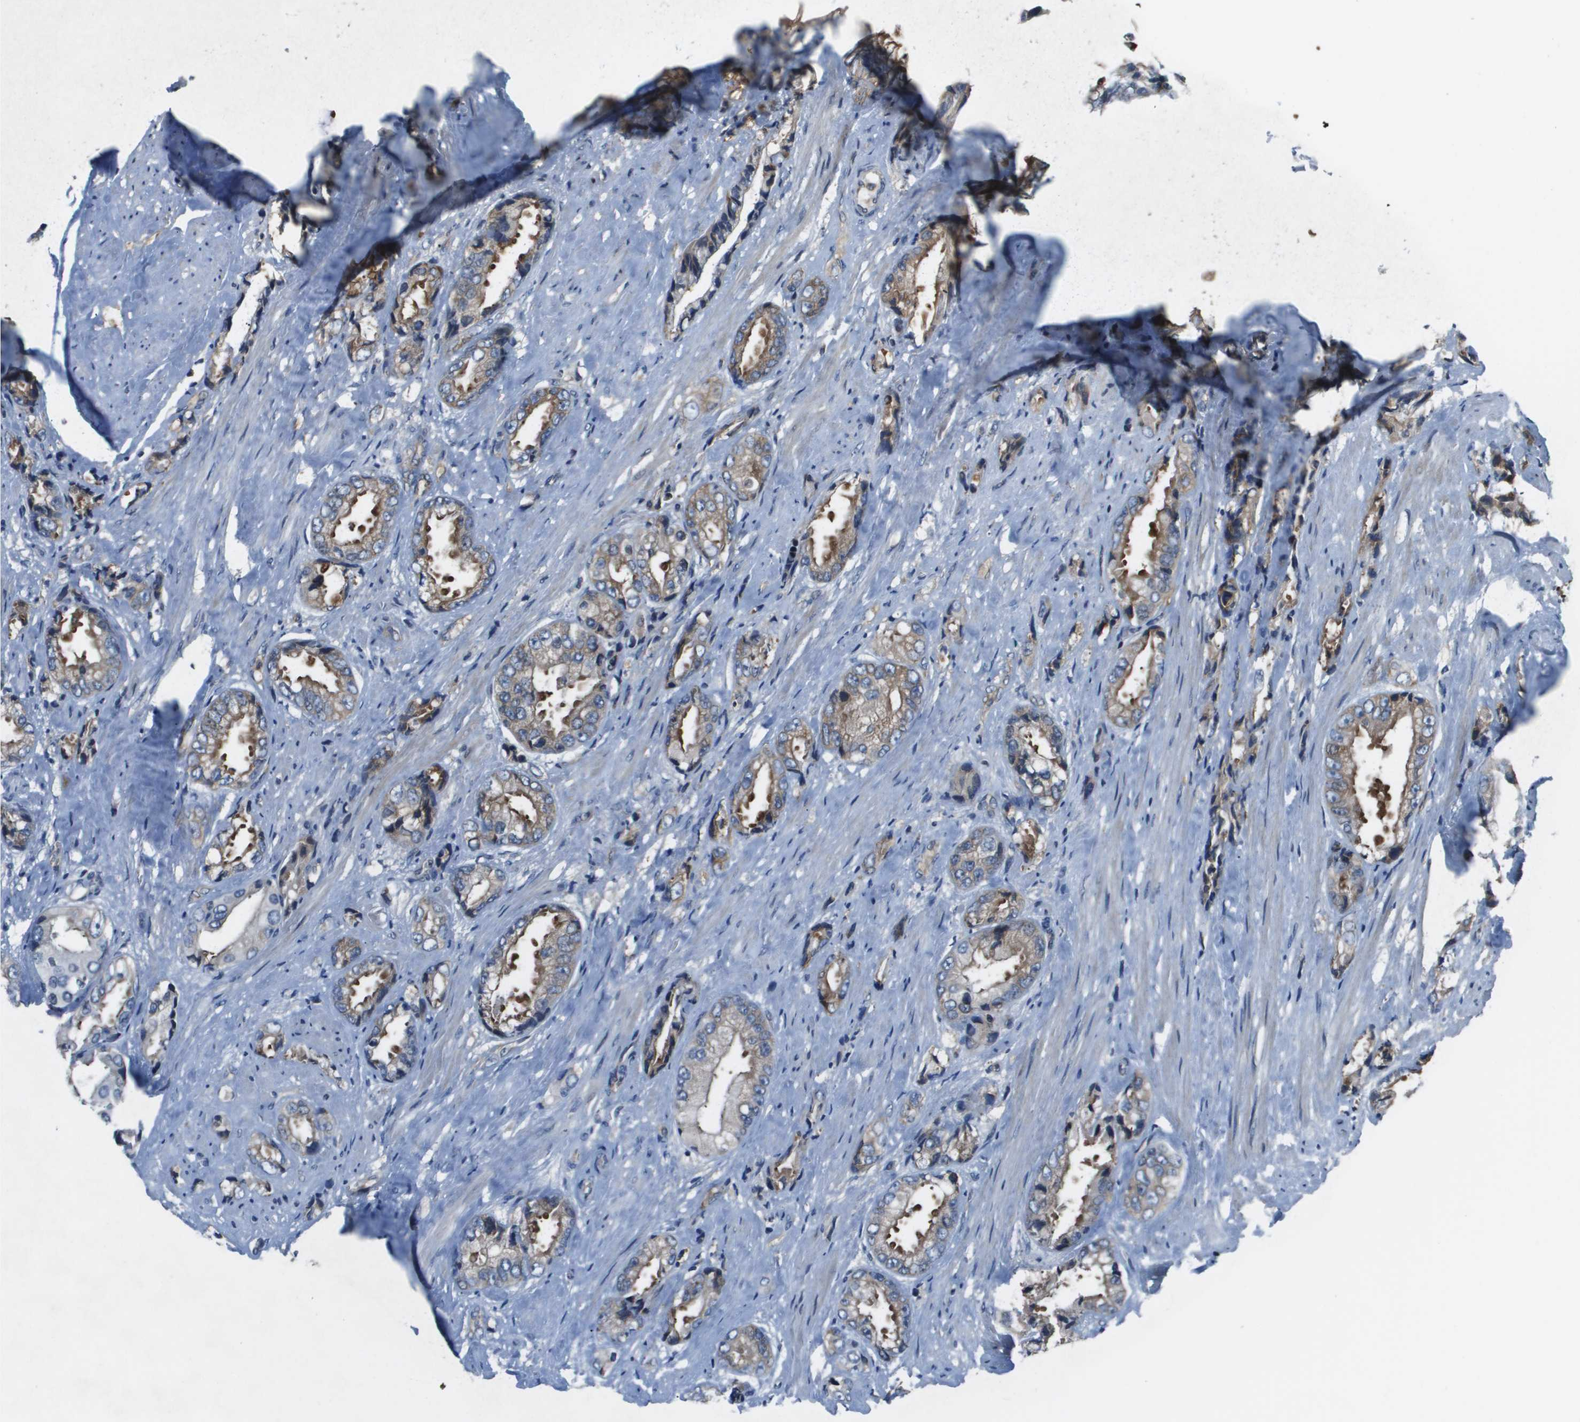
{"staining": {"intensity": "moderate", "quantity": "25%-75%", "location": "cytoplasmic/membranous"}, "tissue": "prostate cancer", "cell_type": "Tumor cells", "image_type": "cancer", "snomed": [{"axis": "morphology", "description": "Adenocarcinoma, High grade"}, {"axis": "topography", "description": "Prostate"}], "caption": "This is an image of IHC staining of prostate cancer (adenocarcinoma (high-grade)), which shows moderate expression in the cytoplasmic/membranous of tumor cells.", "gene": "EIF3B", "patient": {"sex": "male", "age": 61}}